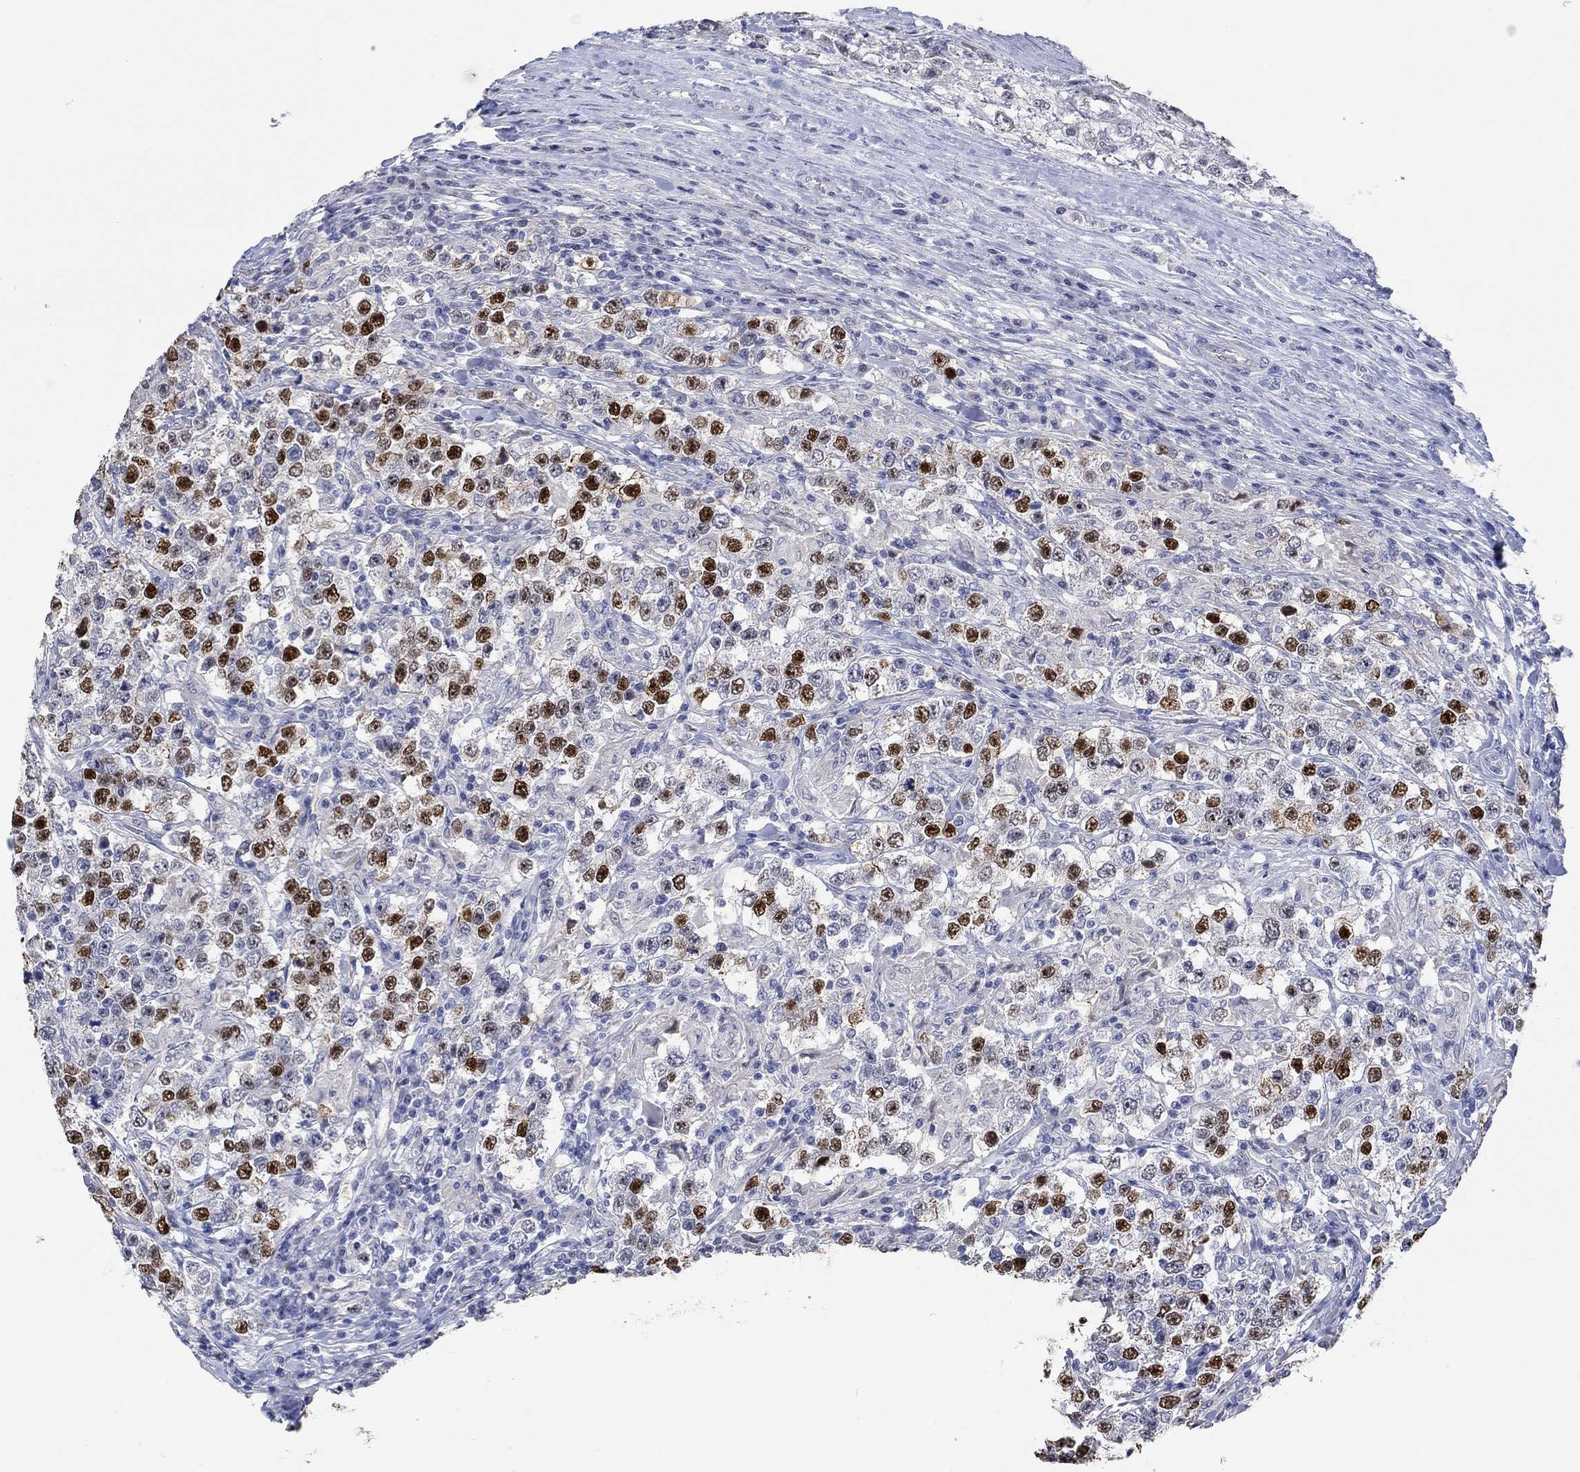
{"staining": {"intensity": "strong", "quantity": "<25%", "location": "nuclear"}, "tissue": "testis cancer", "cell_type": "Tumor cells", "image_type": "cancer", "snomed": [{"axis": "morphology", "description": "Seminoma, NOS"}, {"axis": "morphology", "description": "Carcinoma, Embryonal, NOS"}, {"axis": "topography", "description": "Testis"}], "caption": "Immunohistochemistry (IHC) histopathology image of neoplastic tissue: human testis seminoma stained using IHC exhibits medium levels of strong protein expression localized specifically in the nuclear of tumor cells, appearing as a nuclear brown color.", "gene": "PNMA5", "patient": {"sex": "male", "age": 41}}